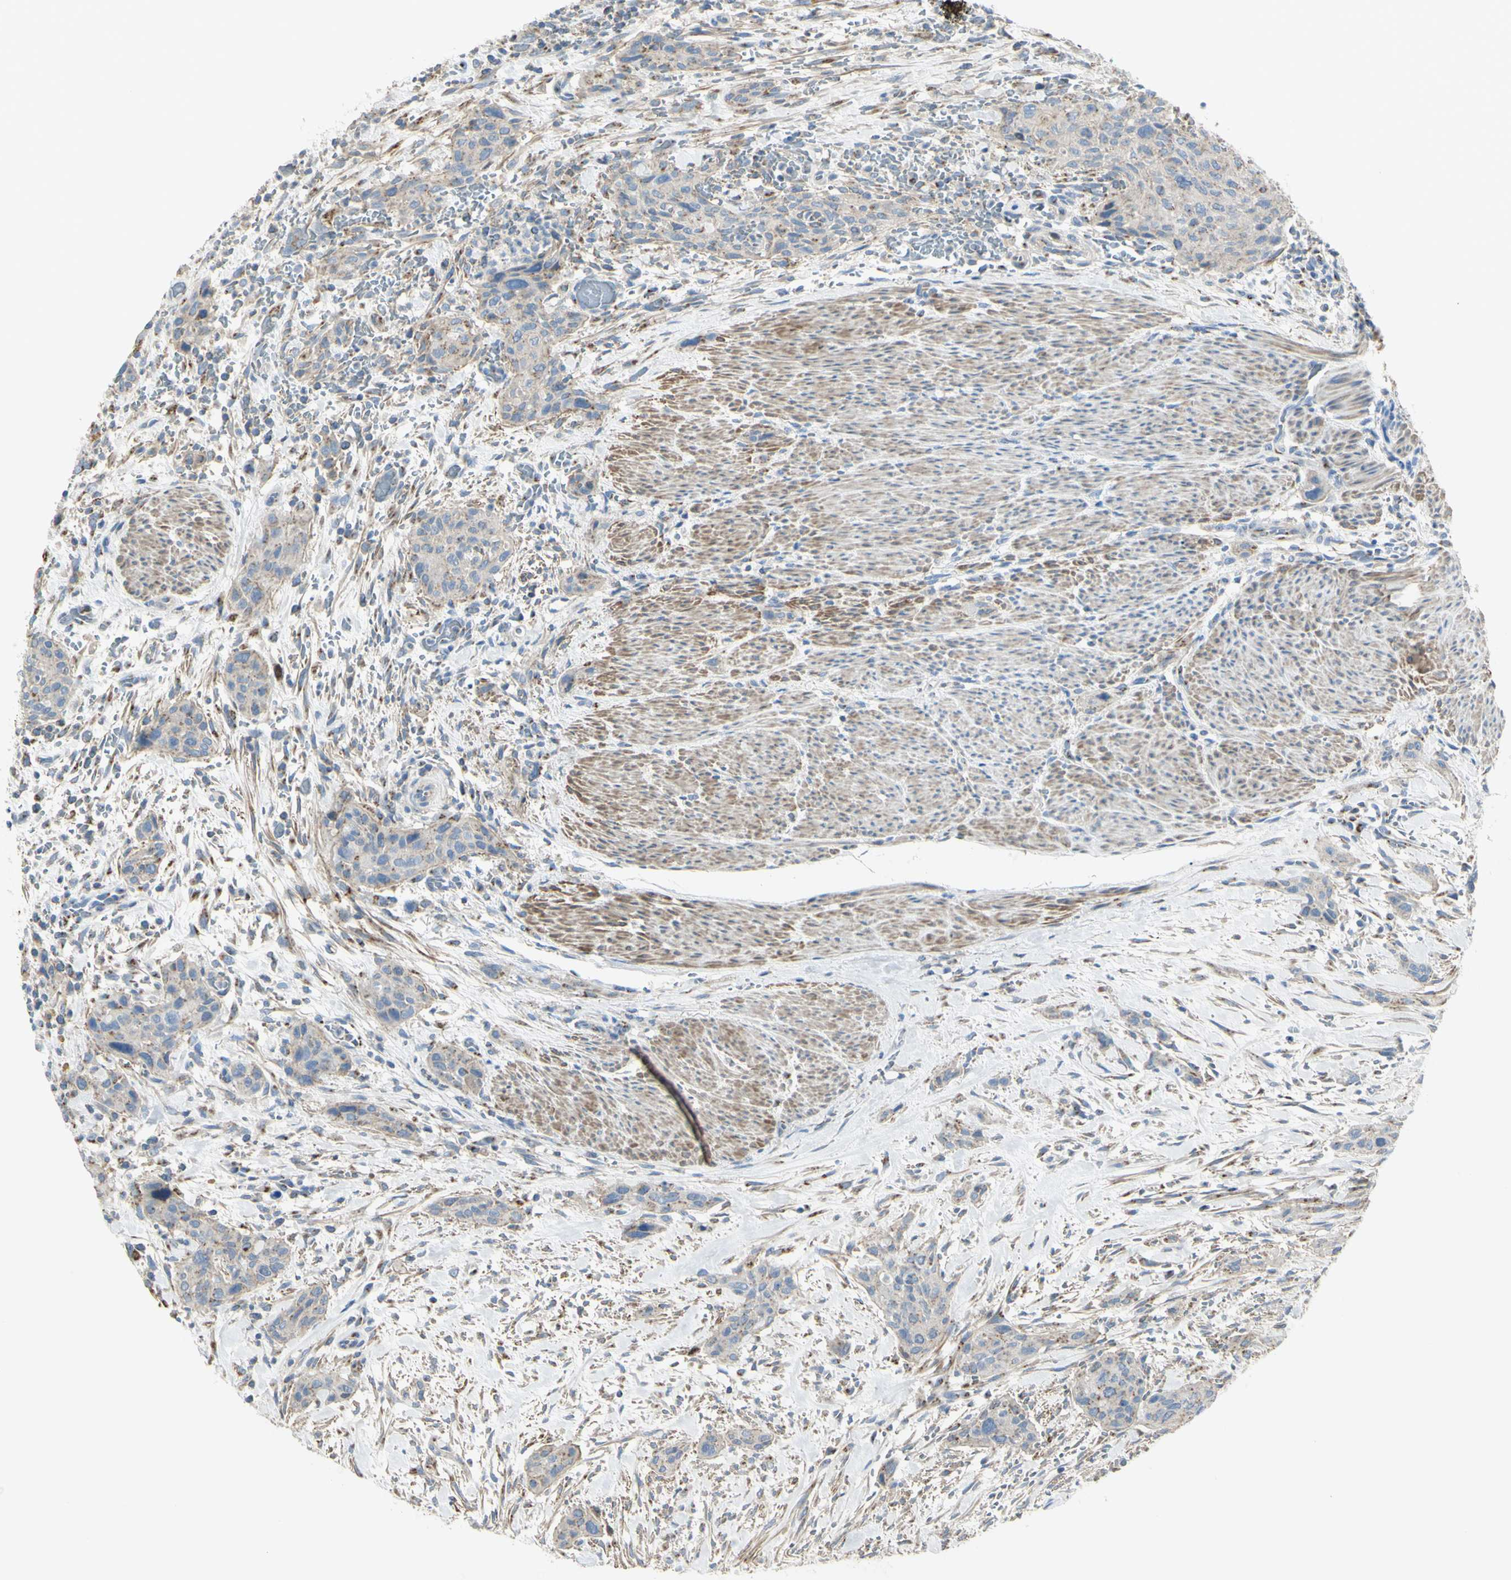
{"staining": {"intensity": "weak", "quantity": ">75%", "location": "cytoplasmic/membranous"}, "tissue": "urothelial cancer", "cell_type": "Tumor cells", "image_type": "cancer", "snomed": [{"axis": "morphology", "description": "Urothelial carcinoma, High grade"}, {"axis": "topography", "description": "Urinary bladder"}], "caption": "High-magnification brightfield microscopy of high-grade urothelial carcinoma stained with DAB (brown) and counterstained with hematoxylin (blue). tumor cells exhibit weak cytoplasmic/membranous staining is present in approximately>75% of cells.", "gene": "B4GALT3", "patient": {"sex": "male", "age": 35}}